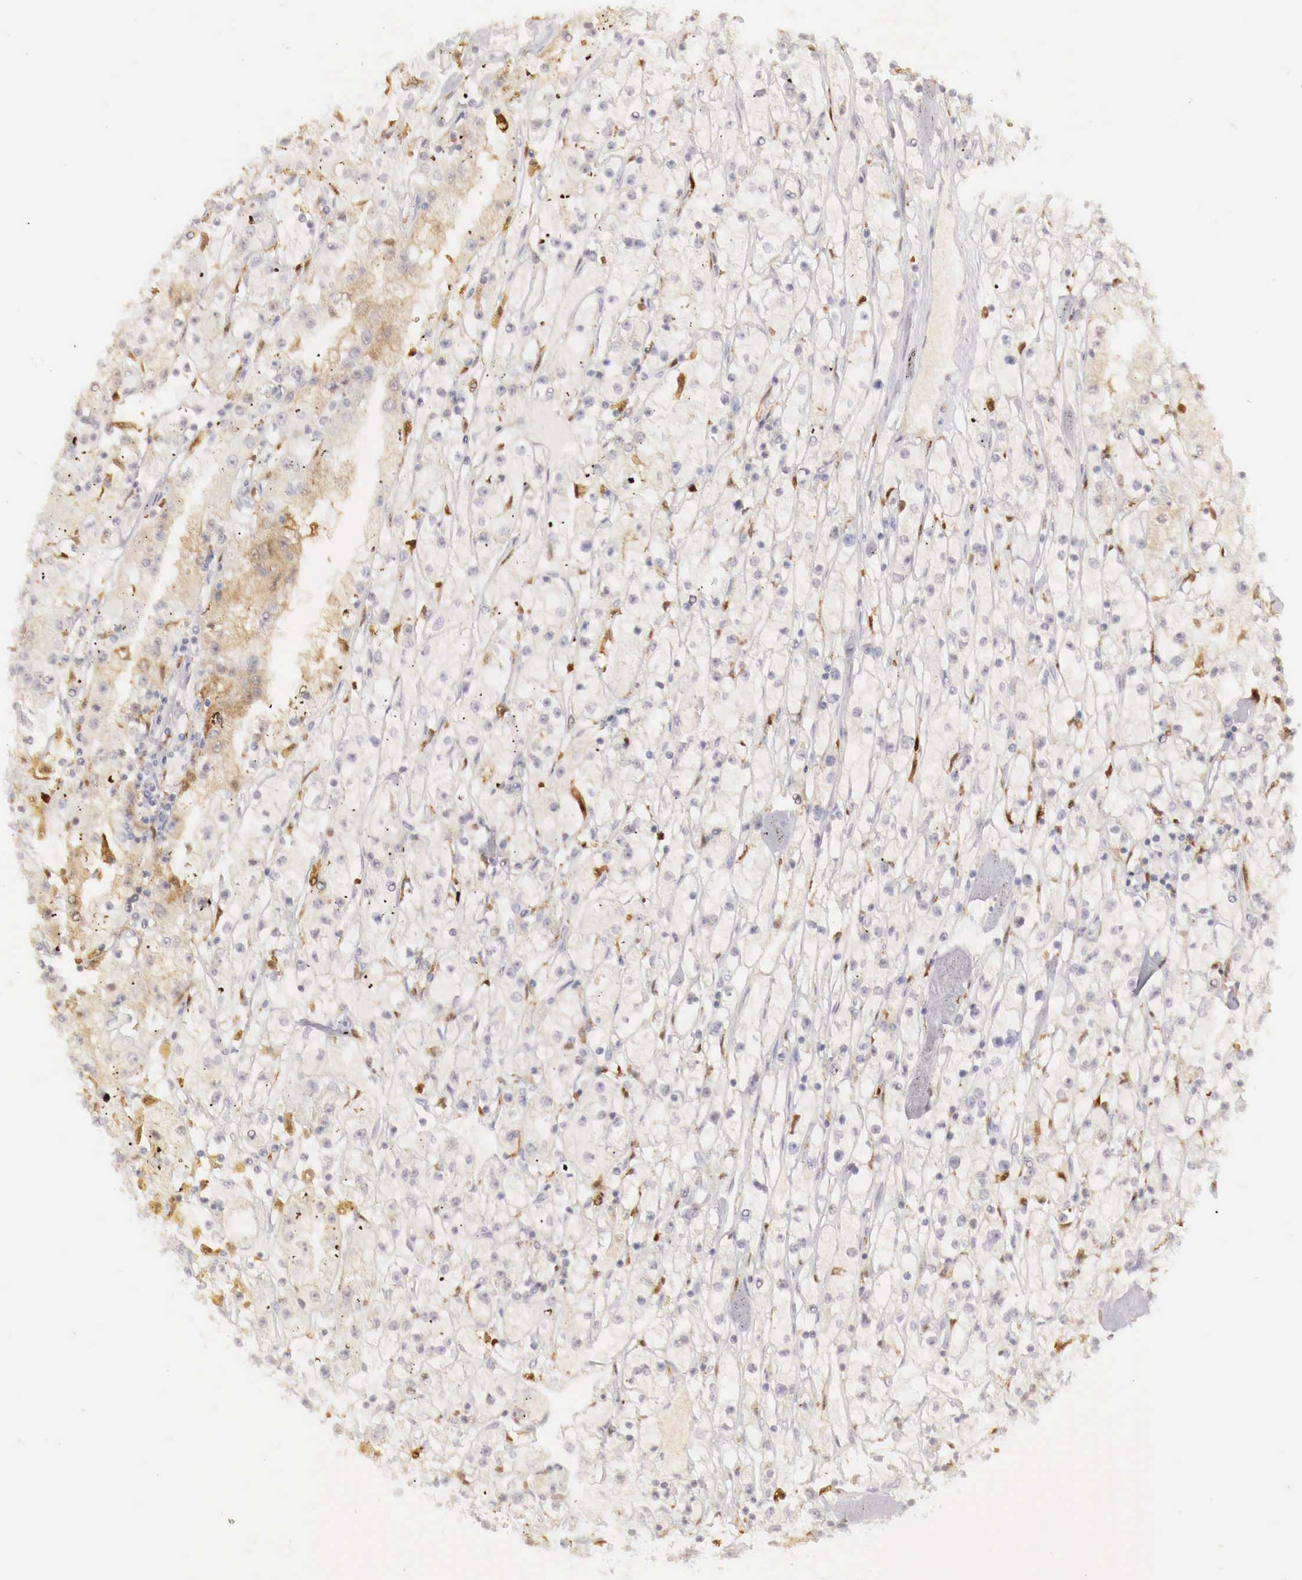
{"staining": {"intensity": "weak", "quantity": "<25%", "location": "cytoplasmic/membranous"}, "tissue": "renal cancer", "cell_type": "Tumor cells", "image_type": "cancer", "snomed": [{"axis": "morphology", "description": "Adenocarcinoma, NOS"}, {"axis": "topography", "description": "Kidney"}], "caption": "Renal cancer was stained to show a protein in brown. There is no significant expression in tumor cells. (DAB immunohistochemistry (IHC) visualized using brightfield microscopy, high magnification).", "gene": "RENBP", "patient": {"sex": "male", "age": 56}}